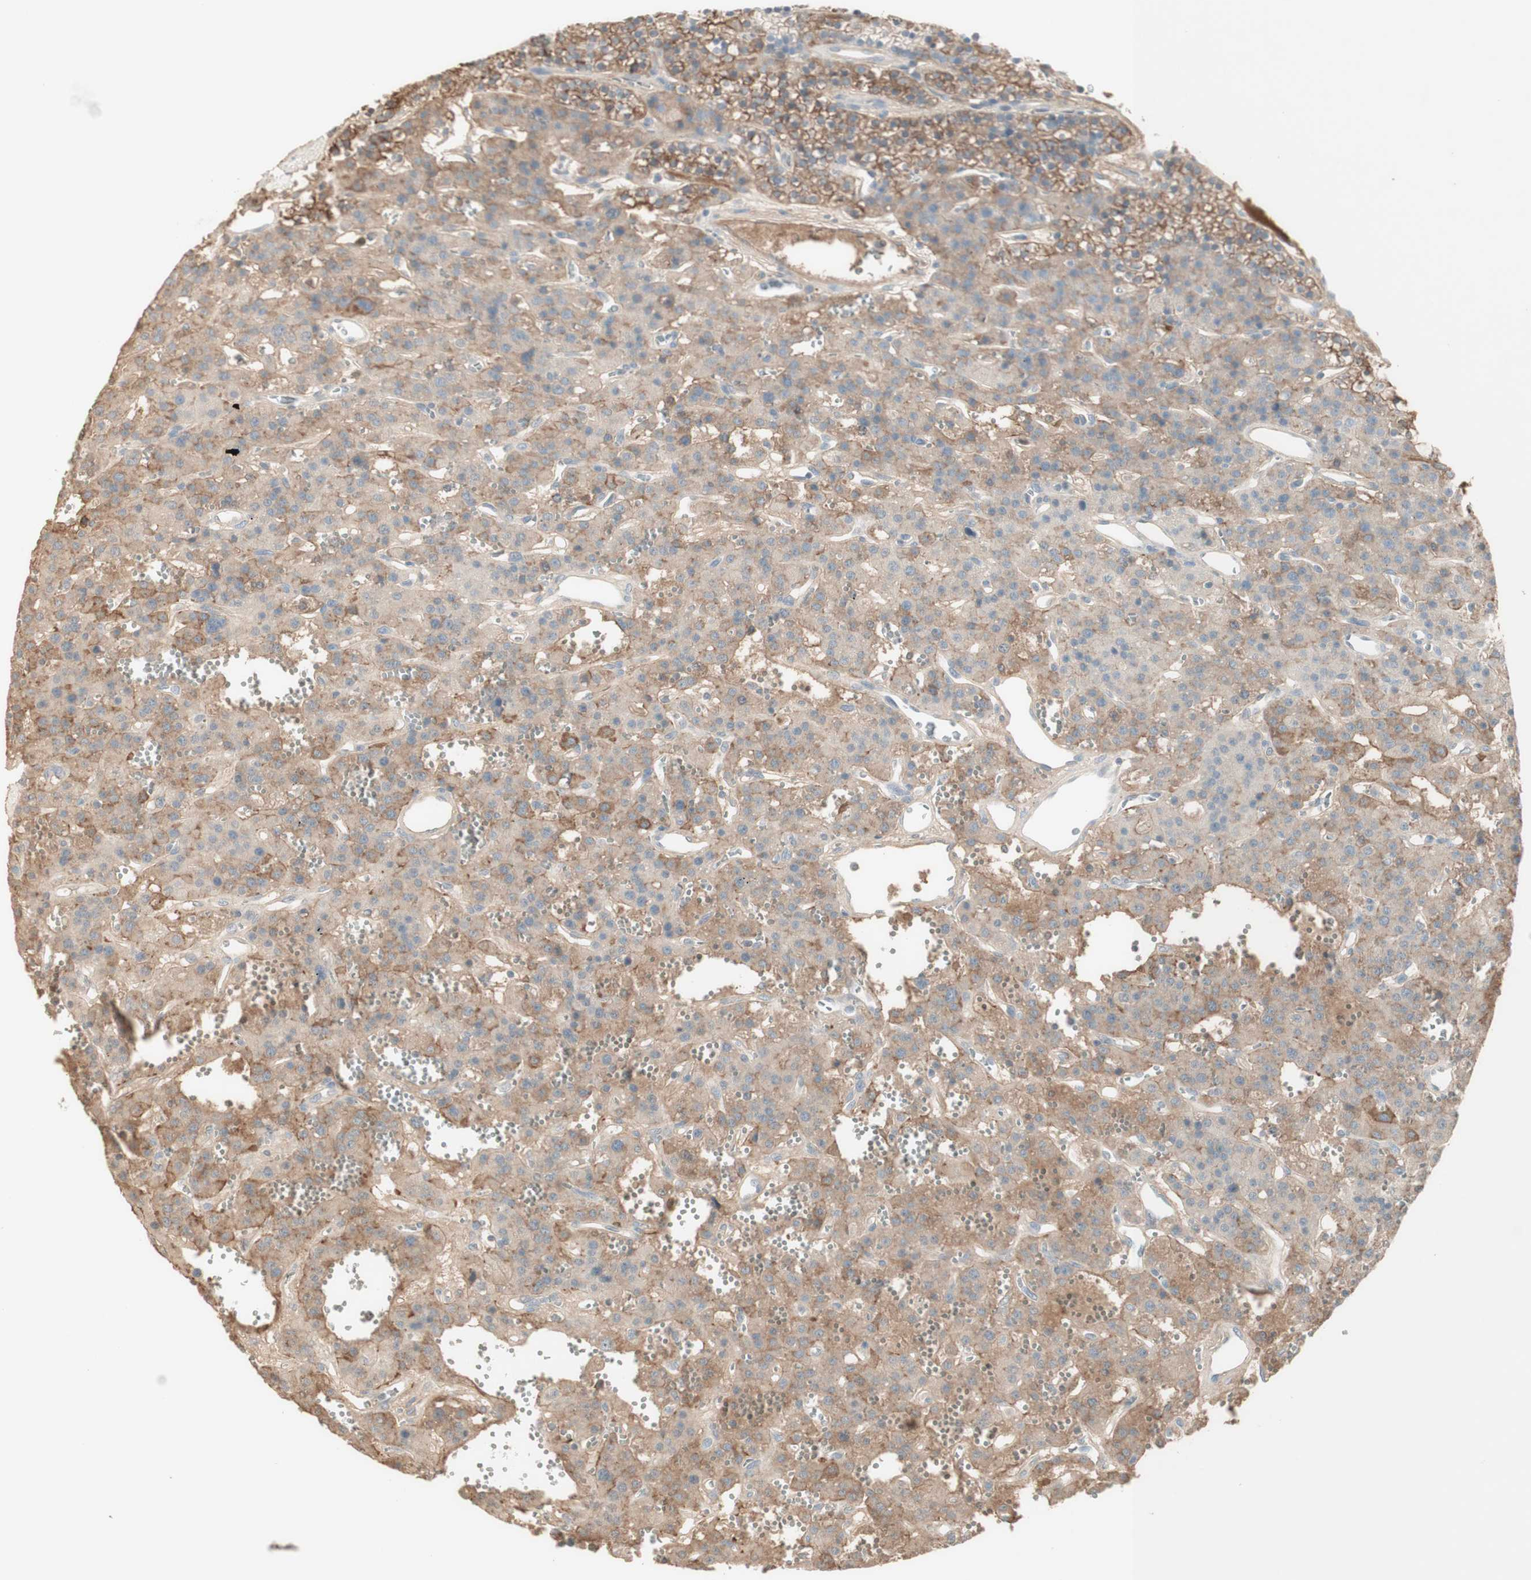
{"staining": {"intensity": "weak", "quantity": "25%-75%", "location": "cytoplasmic/membranous"}, "tissue": "parathyroid gland", "cell_type": "Glandular cells", "image_type": "normal", "snomed": [{"axis": "morphology", "description": "Normal tissue, NOS"}, {"axis": "morphology", "description": "Adenoma, NOS"}, {"axis": "topography", "description": "Parathyroid gland"}], "caption": "A histopathology image of human parathyroid gland stained for a protein demonstrates weak cytoplasmic/membranous brown staining in glandular cells. Nuclei are stained in blue.", "gene": "IFNG", "patient": {"sex": "female", "age": 81}}